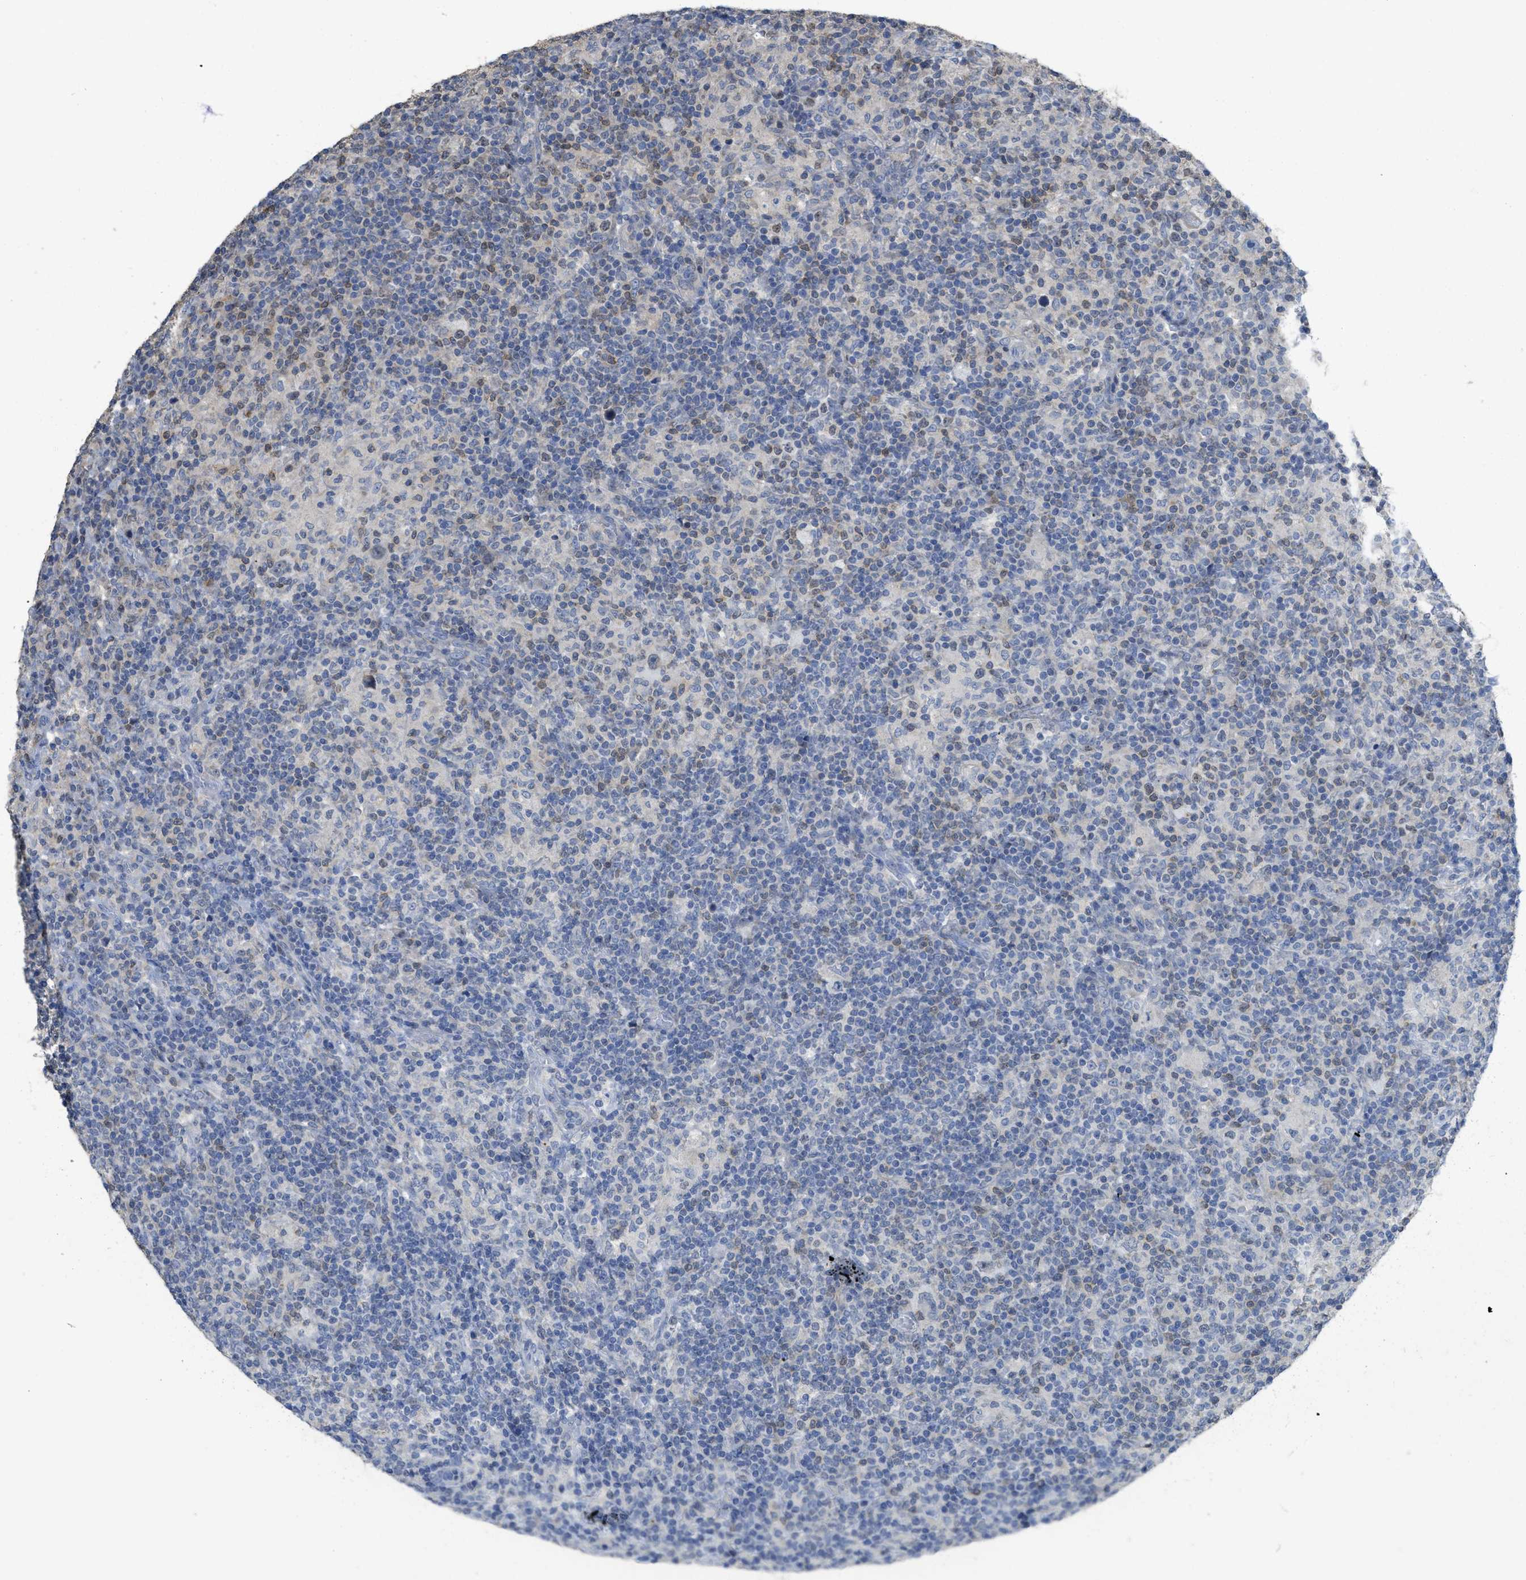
{"staining": {"intensity": "negative", "quantity": "none", "location": "none"}, "tissue": "lymphoma", "cell_type": "Tumor cells", "image_type": "cancer", "snomed": [{"axis": "morphology", "description": "Hodgkin's disease, NOS"}, {"axis": "topography", "description": "Lymph node"}], "caption": "High power microscopy image of an immunohistochemistry photomicrograph of Hodgkin's disease, revealing no significant positivity in tumor cells. Brightfield microscopy of immunohistochemistry (IHC) stained with DAB (brown) and hematoxylin (blue), captured at high magnification.", "gene": "SFXN2", "patient": {"sex": "male", "age": 70}}